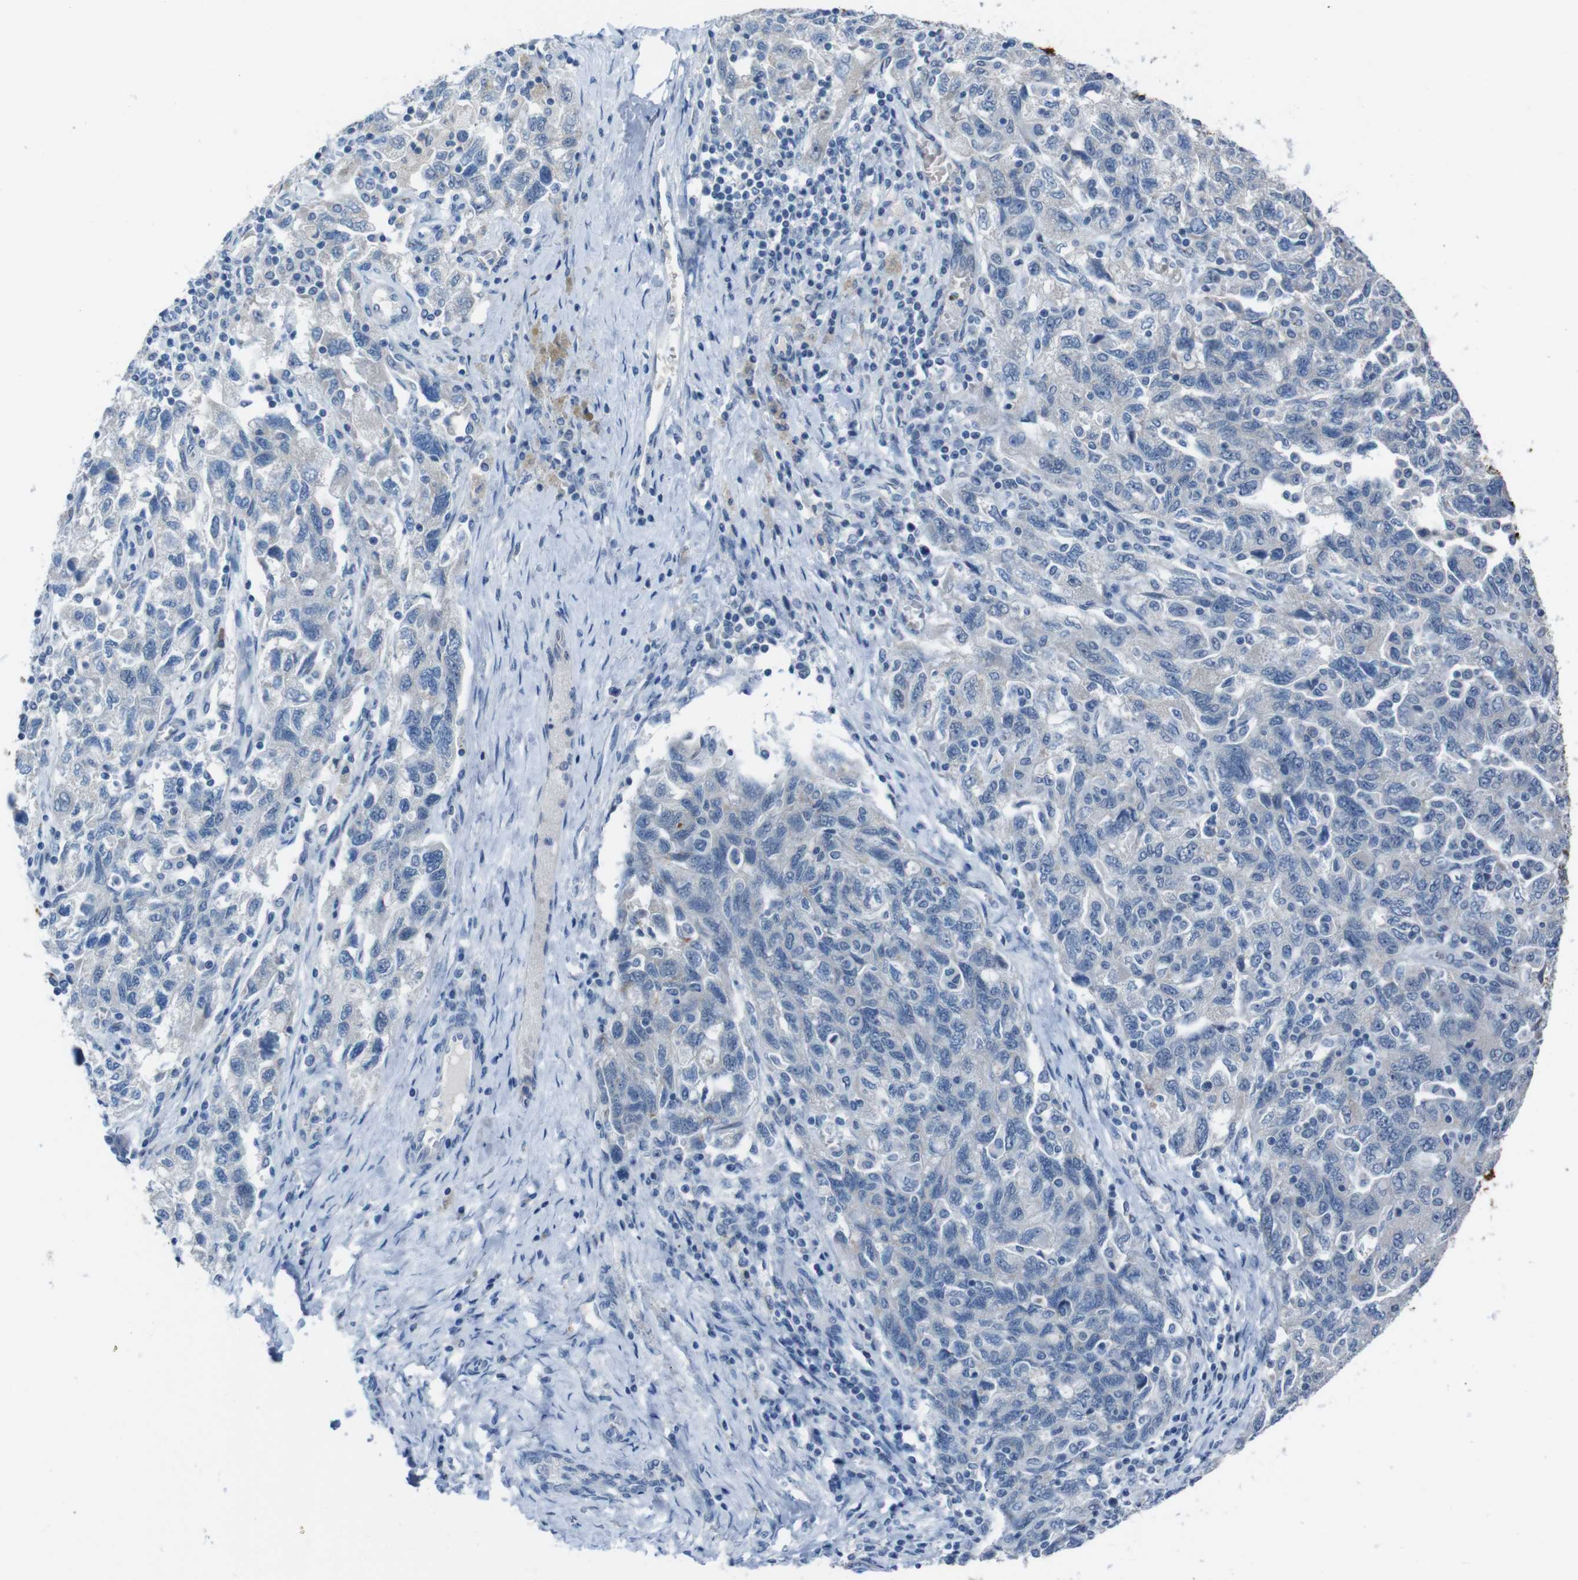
{"staining": {"intensity": "negative", "quantity": "none", "location": "none"}, "tissue": "ovarian cancer", "cell_type": "Tumor cells", "image_type": "cancer", "snomed": [{"axis": "morphology", "description": "Carcinoma, NOS"}, {"axis": "morphology", "description": "Cystadenocarcinoma, serous, NOS"}, {"axis": "topography", "description": "Ovary"}], "caption": "Protein analysis of ovarian cancer (serous cystadenocarcinoma) demonstrates no significant expression in tumor cells.", "gene": "CDHR2", "patient": {"sex": "female", "age": 69}}